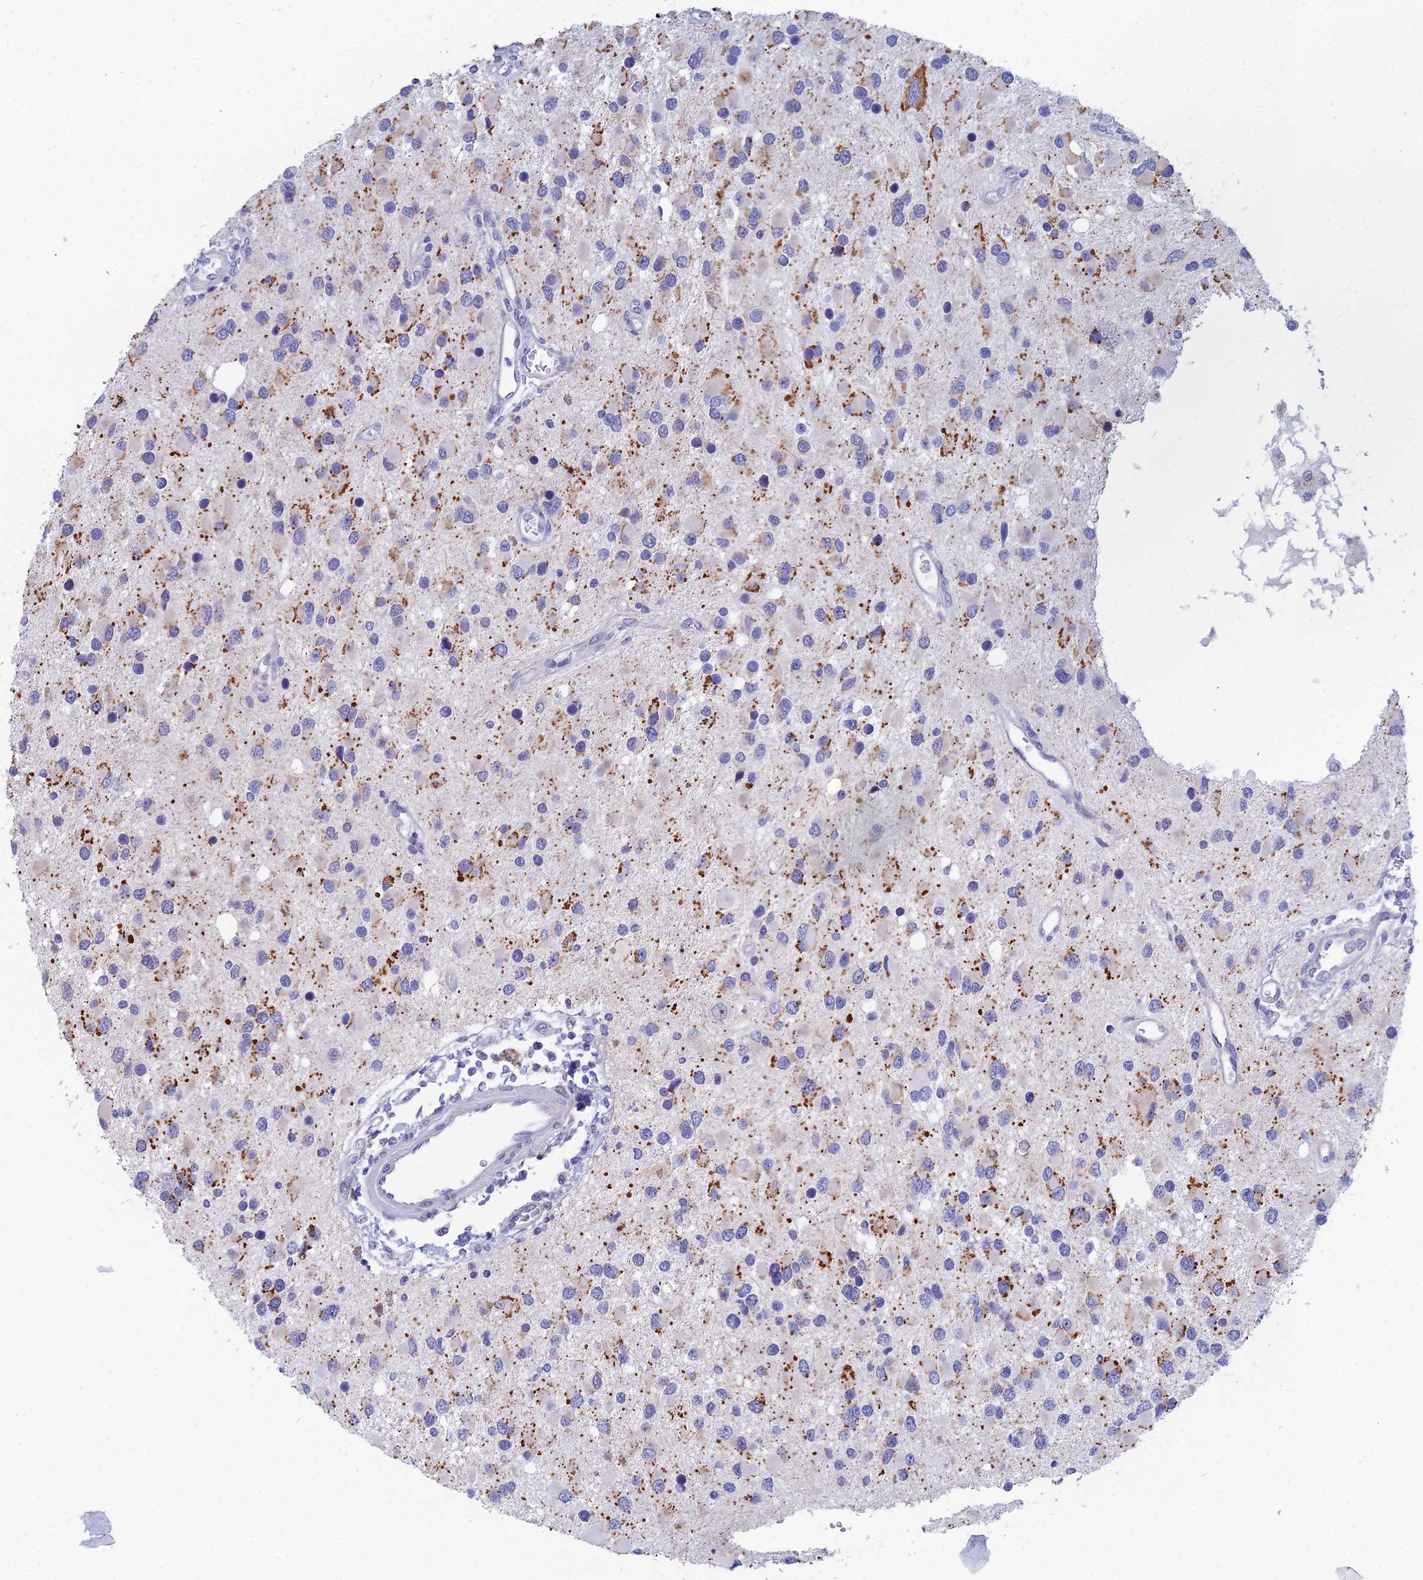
{"staining": {"intensity": "negative", "quantity": "none", "location": "none"}, "tissue": "glioma", "cell_type": "Tumor cells", "image_type": "cancer", "snomed": [{"axis": "morphology", "description": "Glioma, malignant, High grade"}, {"axis": "topography", "description": "Brain"}], "caption": "A photomicrograph of malignant glioma (high-grade) stained for a protein shows no brown staining in tumor cells.", "gene": "CFAP210", "patient": {"sex": "male", "age": 53}}